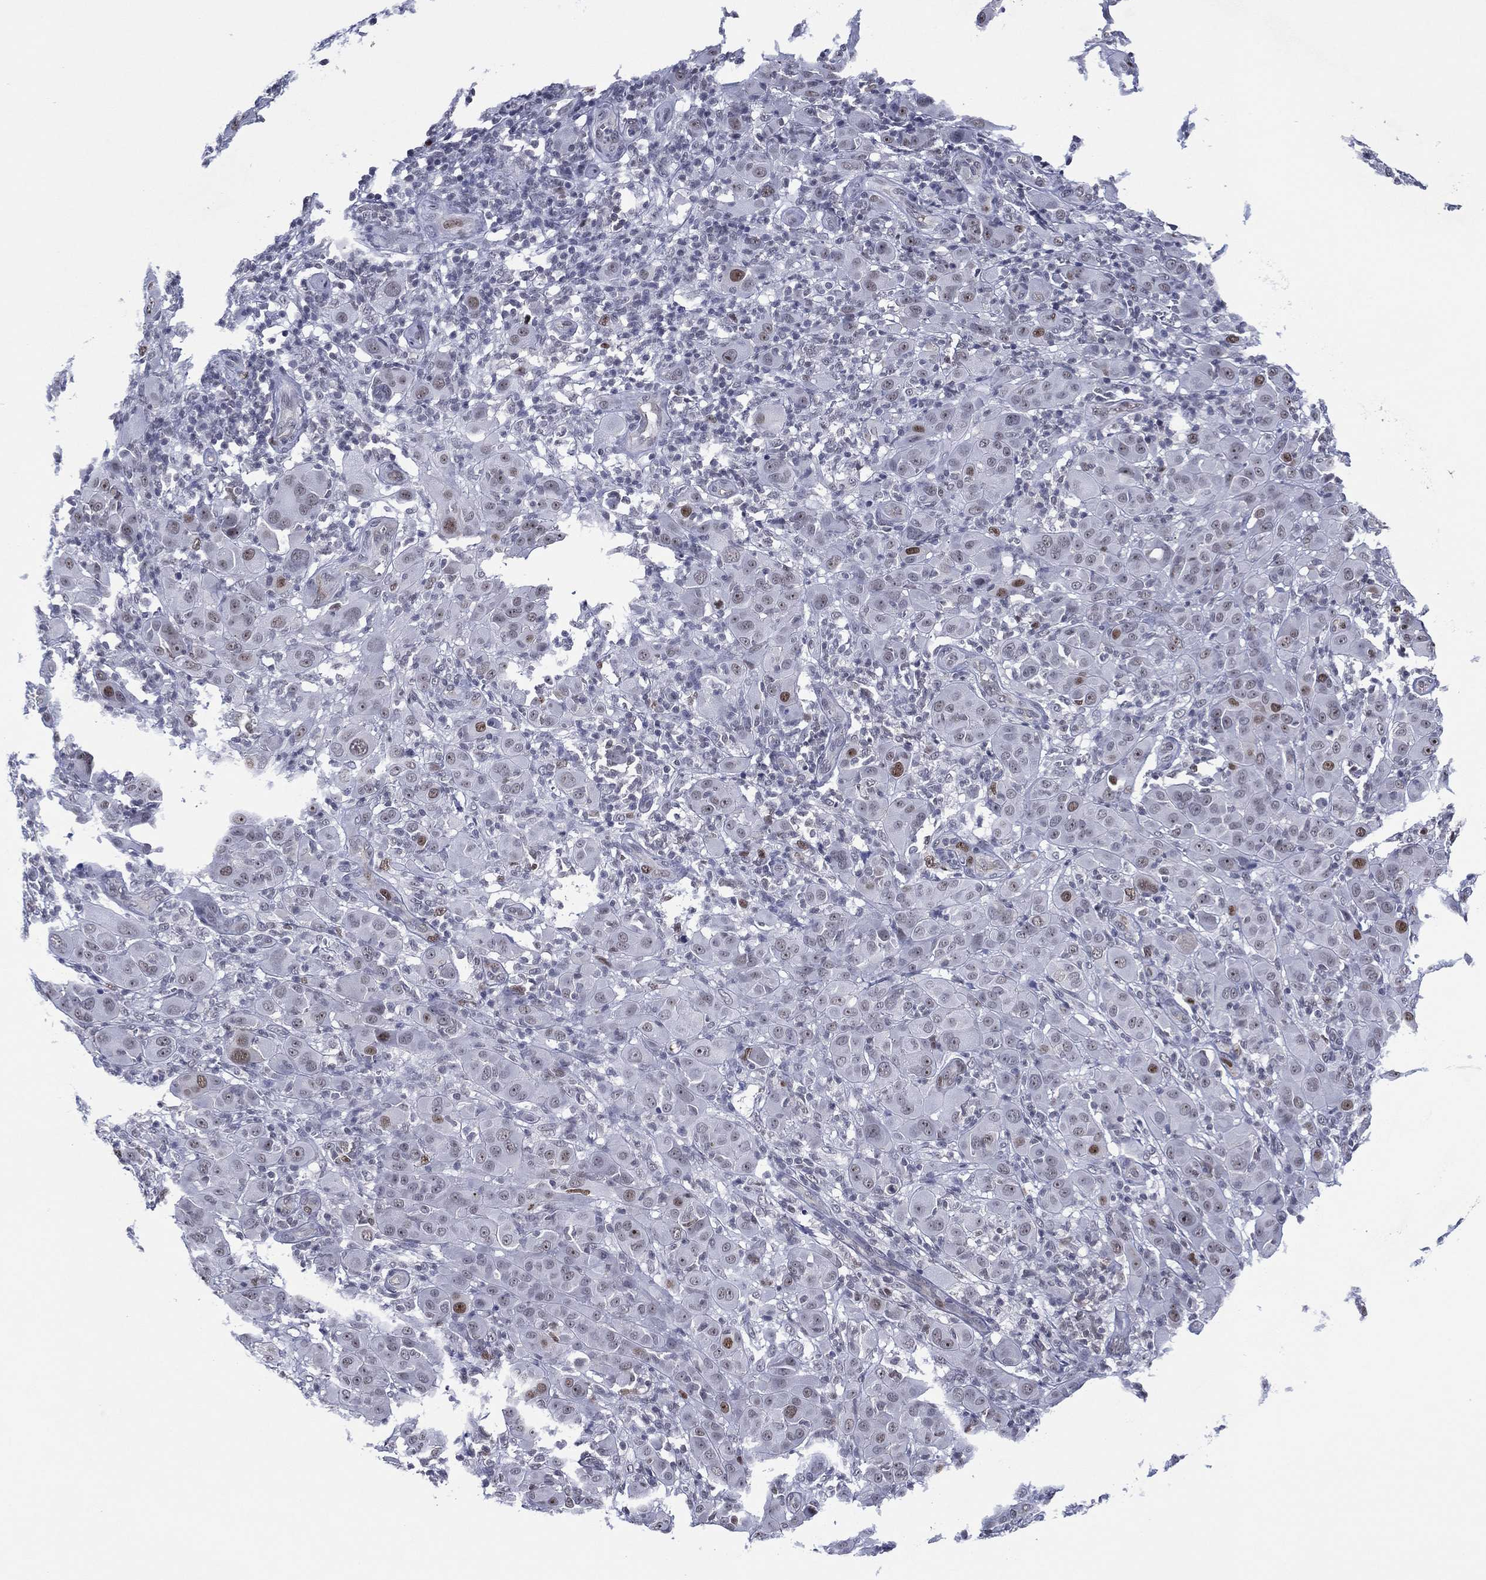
{"staining": {"intensity": "strong", "quantity": "<25%", "location": "nuclear"}, "tissue": "melanoma", "cell_type": "Tumor cells", "image_type": "cancer", "snomed": [{"axis": "morphology", "description": "Malignant melanoma, NOS"}, {"axis": "topography", "description": "Skin"}], "caption": "IHC (DAB (3,3'-diaminobenzidine)) staining of melanoma shows strong nuclear protein expression in about <25% of tumor cells. The protein of interest is stained brown, and the nuclei are stained in blue (DAB IHC with brightfield microscopy, high magnification).", "gene": "GATA6", "patient": {"sex": "female", "age": 87}}